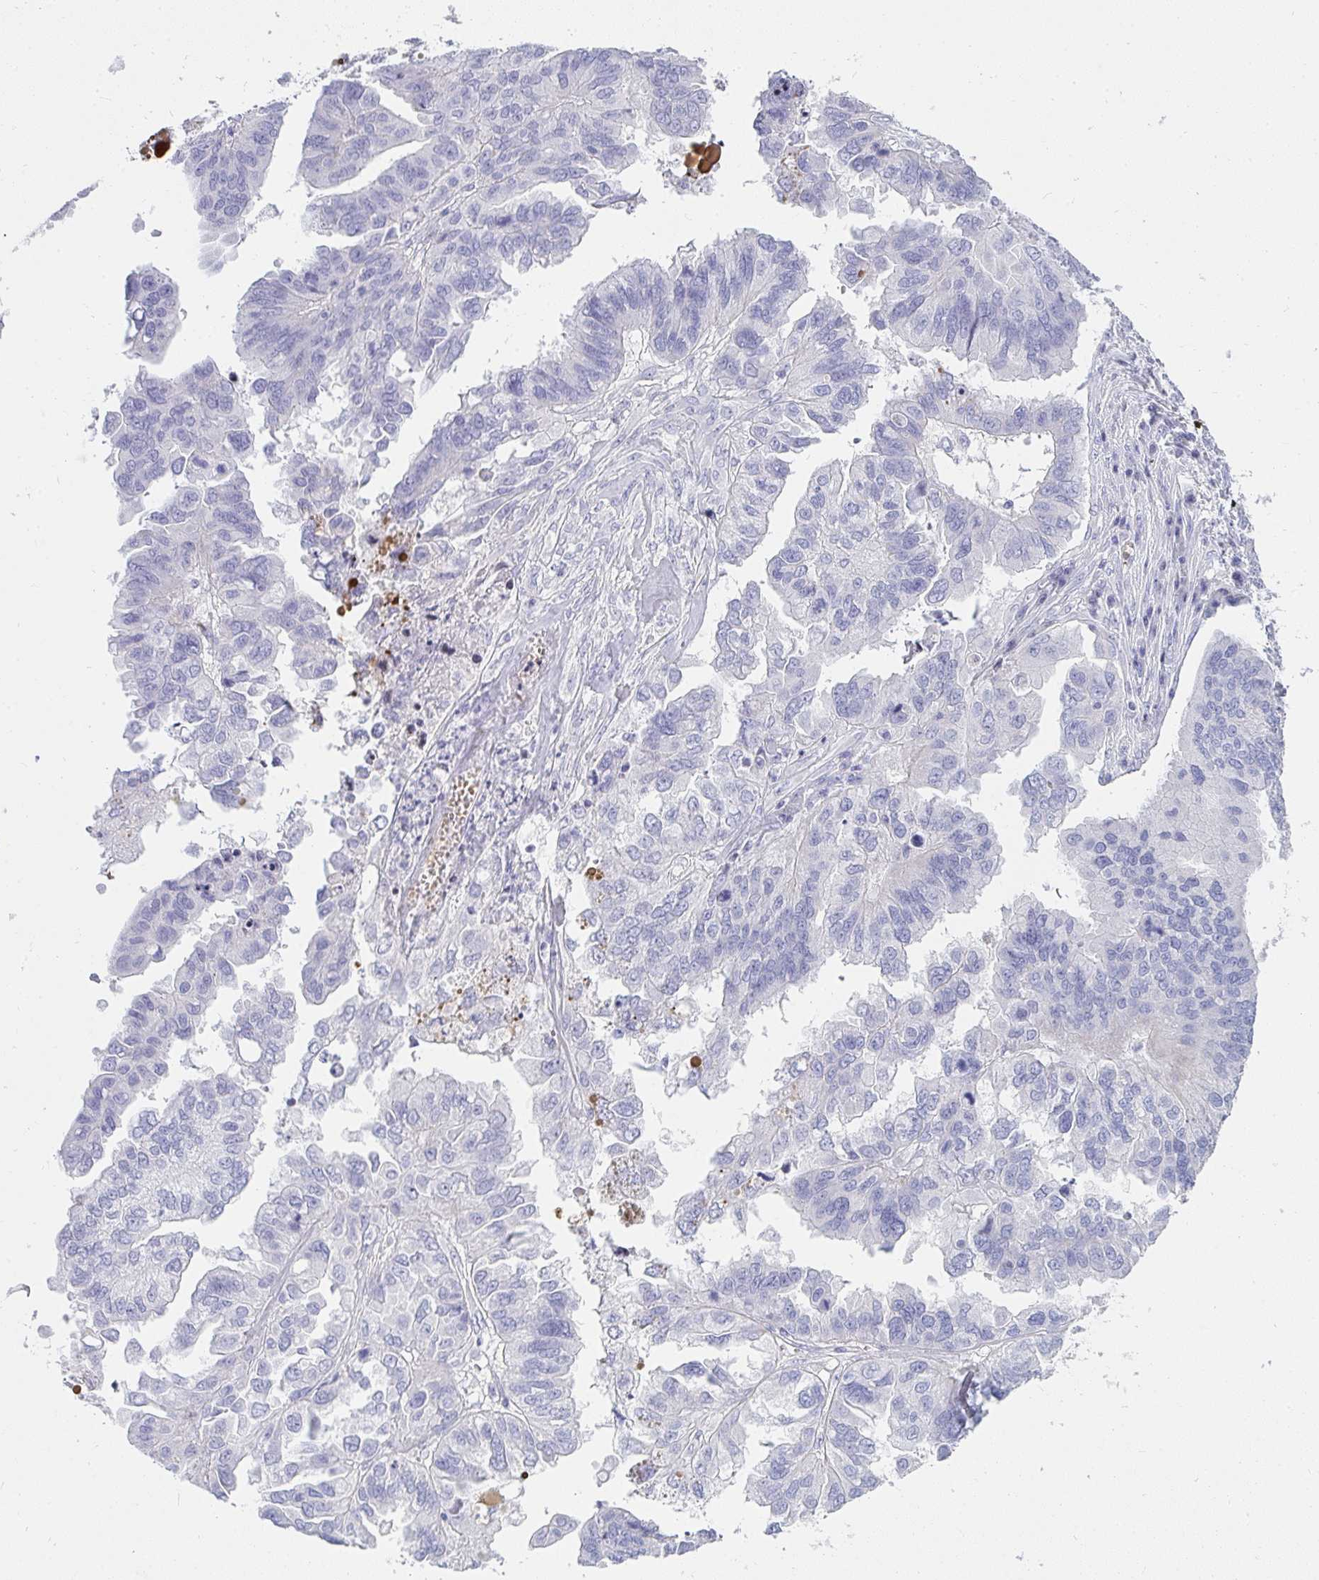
{"staining": {"intensity": "negative", "quantity": "none", "location": "none"}, "tissue": "ovarian cancer", "cell_type": "Tumor cells", "image_type": "cancer", "snomed": [{"axis": "morphology", "description": "Cystadenocarcinoma, serous, NOS"}, {"axis": "topography", "description": "Ovary"}], "caption": "Human ovarian serous cystadenocarcinoma stained for a protein using immunohistochemistry (IHC) exhibits no staining in tumor cells.", "gene": "ZNF182", "patient": {"sex": "female", "age": 79}}